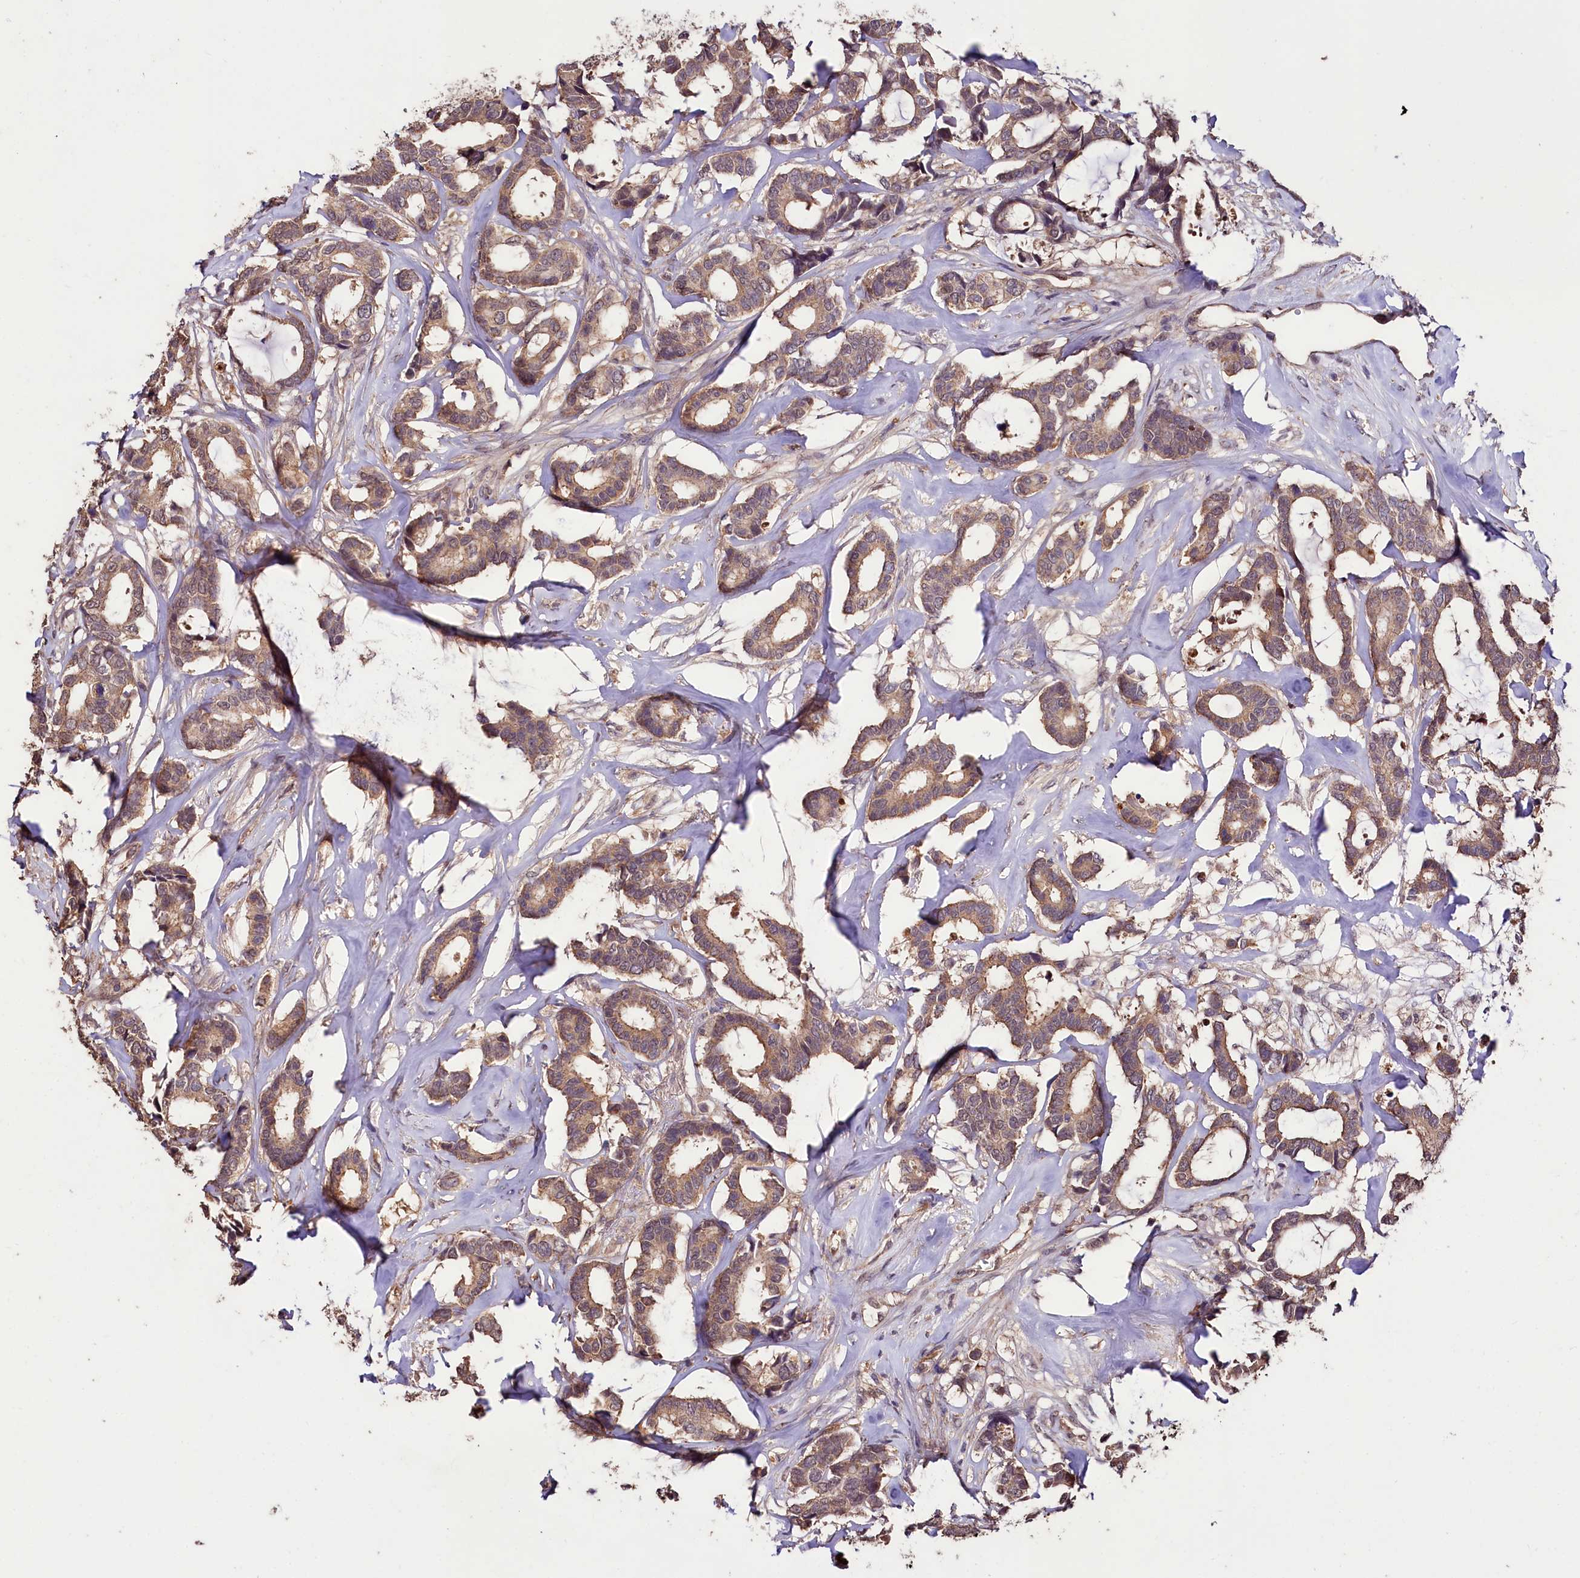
{"staining": {"intensity": "weak", "quantity": ">75%", "location": "cytoplasmic/membranous"}, "tissue": "breast cancer", "cell_type": "Tumor cells", "image_type": "cancer", "snomed": [{"axis": "morphology", "description": "Duct carcinoma"}, {"axis": "topography", "description": "Breast"}], "caption": "Breast invasive ductal carcinoma stained with DAB IHC shows low levels of weak cytoplasmic/membranous positivity in about >75% of tumor cells.", "gene": "KLRB1", "patient": {"sex": "female", "age": 87}}